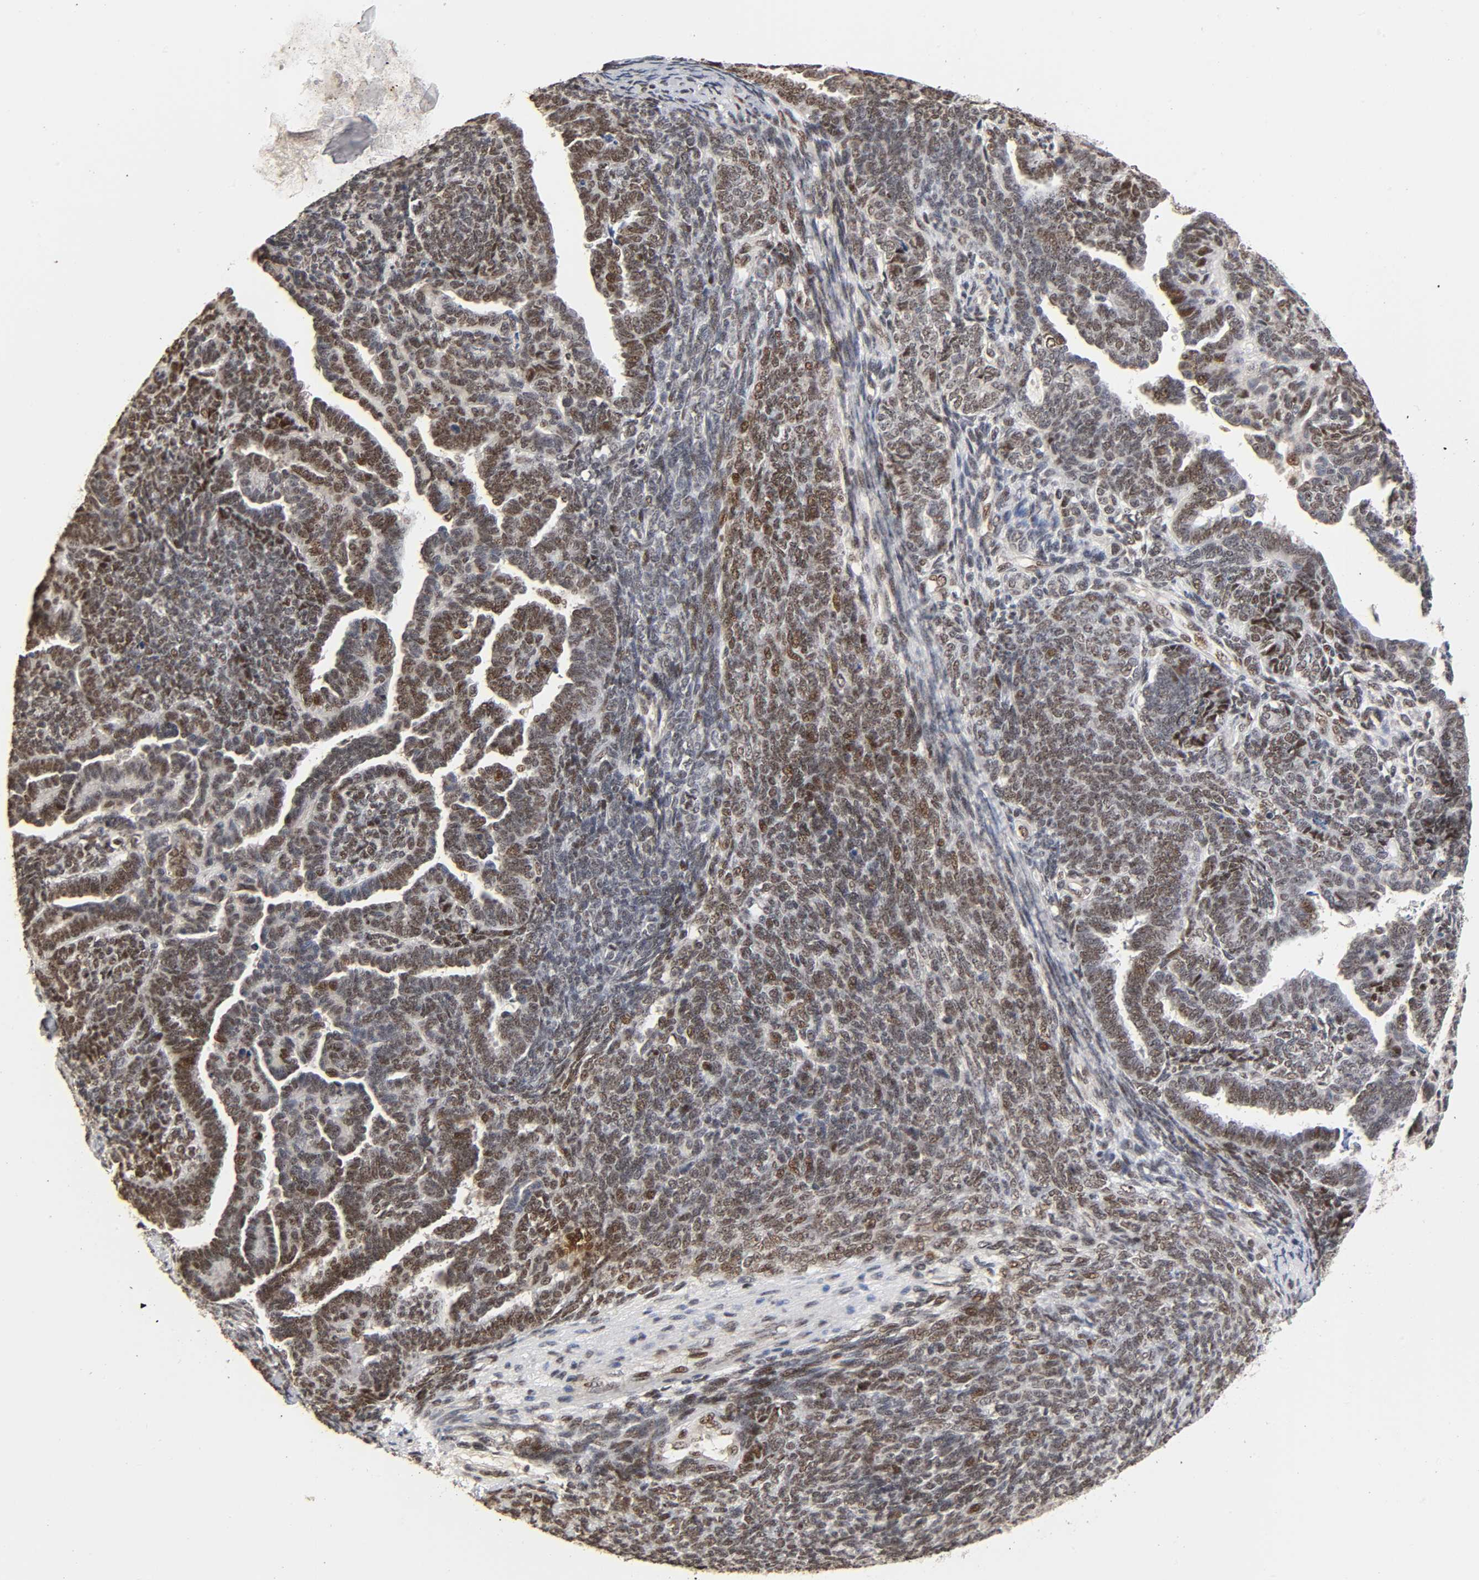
{"staining": {"intensity": "moderate", "quantity": ">75%", "location": "nuclear"}, "tissue": "endometrial cancer", "cell_type": "Tumor cells", "image_type": "cancer", "snomed": [{"axis": "morphology", "description": "Neoplasm, malignant, NOS"}, {"axis": "topography", "description": "Endometrium"}], "caption": "A histopathology image showing moderate nuclear expression in approximately >75% of tumor cells in malignant neoplasm (endometrial), as visualized by brown immunohistochemical staining.", "gene": "TP53RK", "patient": {"sex": "female", "age": 74}}